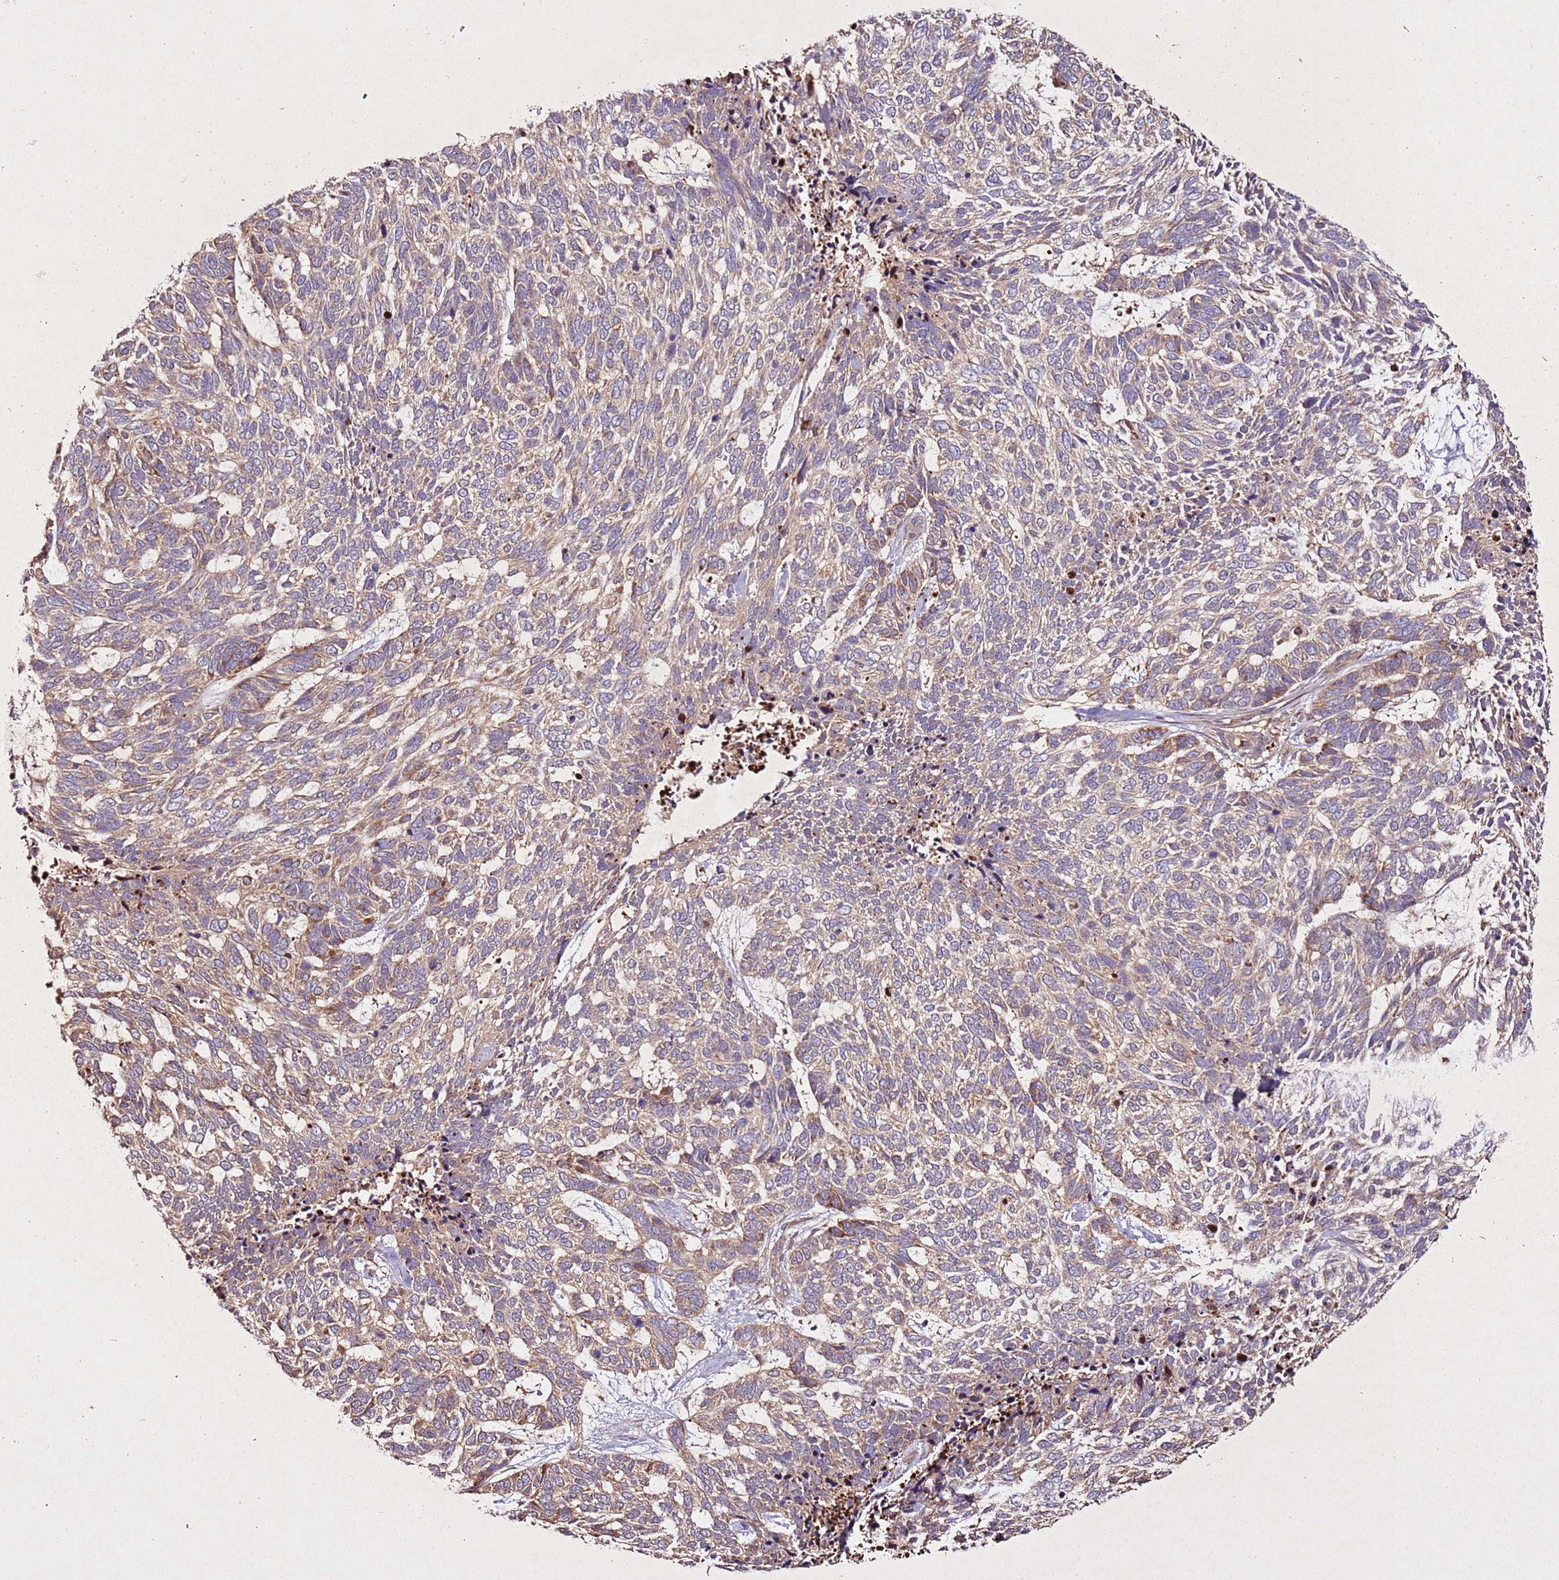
{"staining": {"intensity": "weak", "quantity": ">75%", "location": "cytoplasmic/membranous"}, "tissue": "skin cancer", "cell_type": "Tumor cells", "image_type": "cancer", "snomed": [{"axis": "morphology", "description": "Basal cell carcinoma"}, {"axis": "topography", "description": "Skin"}], "caption": "DAB (3,3'-diaminobenzidine) immunohistochemical staining of skin cancer demonstrates weak cytoplasmic/membranous protein expression in about >75% of tumor cells.", "gene": "PTMA", "patient": {"sex": "female", "age": 65}}